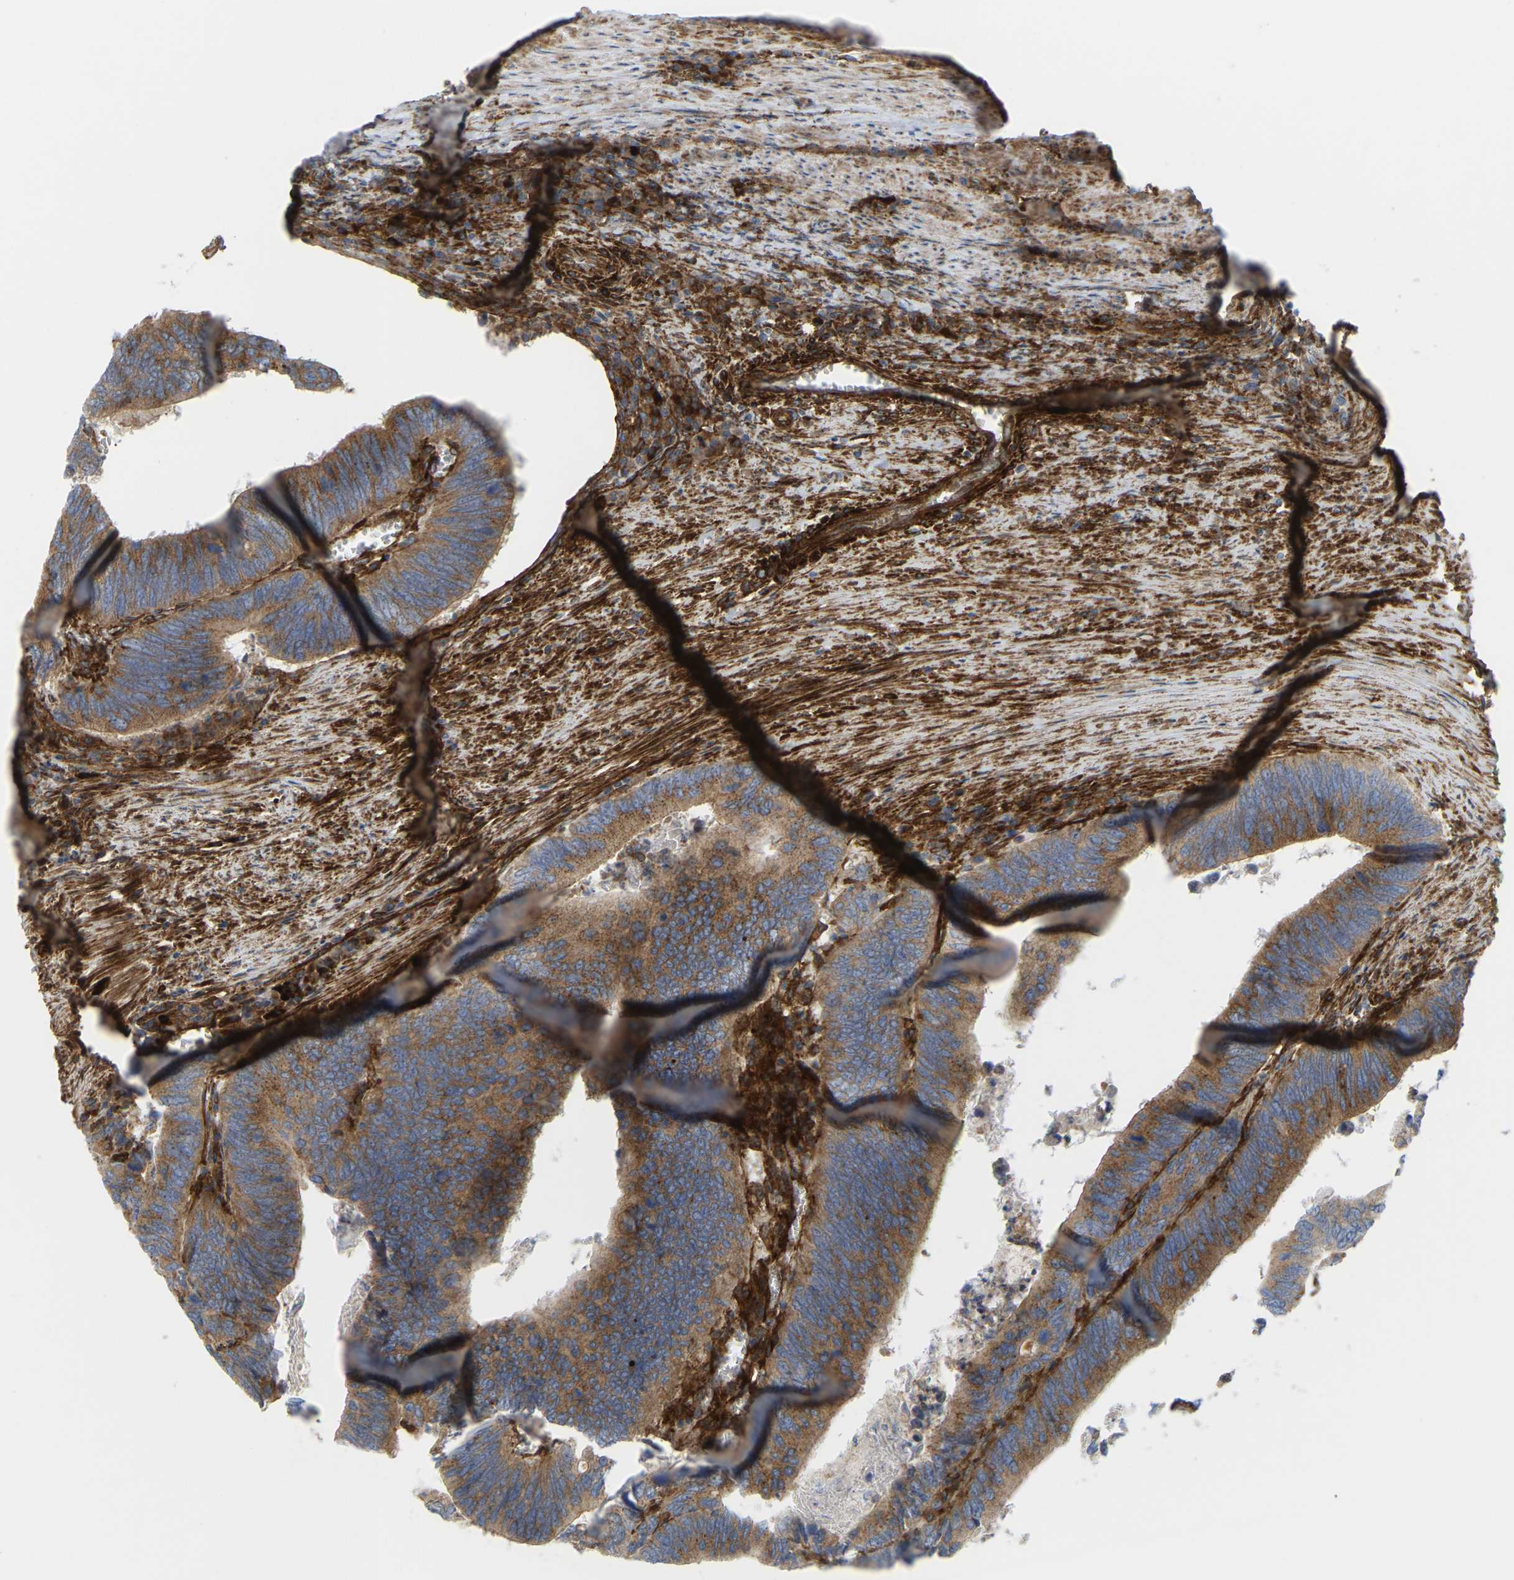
{"staining": {"intensity": "moderate", "quantity": ">75%", "location": "cytoplasmic/membranous"}, "tissue": "colorectal cancer", "cell_type": "Tumor cells", "image_type": "cancer", "snomed": [{"axis": "morphology", "description": "Adenocarcinoma, NOS"}, {"axis": "topography", "description": "Colon"}], "caption": "Moderate cytoplasmic/membranous protein positivity is appreciated in about >75% of tumor cells in colorectal adenocarcinoma.", "gene": "PICALM", "patient": {"sex": "male", "age": 72}}